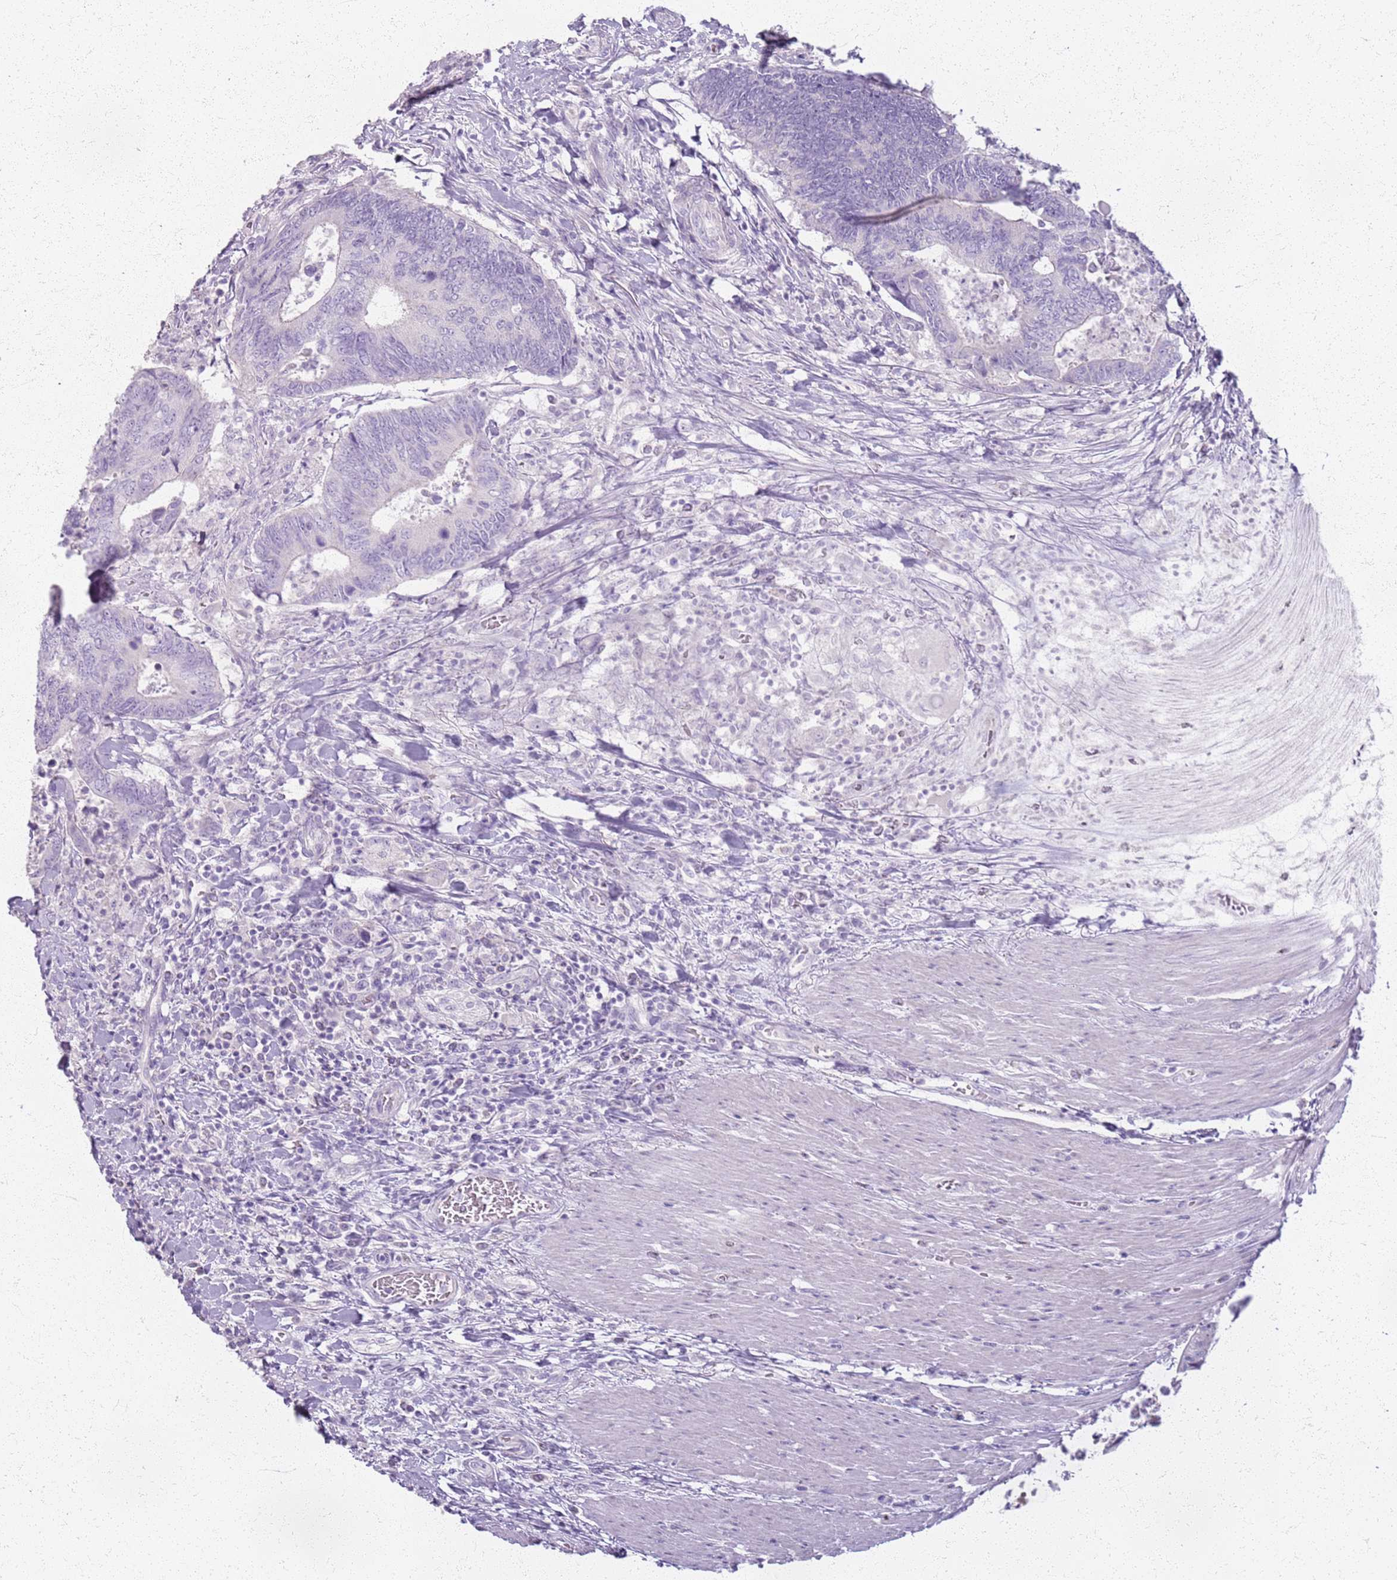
{"staining": {"intensity": "negative", "quantity": "none", "location": "none"}, "tissue": "colorectal cancer", "cell_type": "Tumor cells", "image_type": "cancer", "snomed": [{"axis": "morphology", "description": "Adenocarcinoma, NOS"}, {"axis": "topography", "description": "Colon"}], "caption": "Immunohistochemistry (IHC) micrograph of neoplastic tissue: adenocarcinoma (colorectal) stained with DAB shows no significant protein staining in tumor cells.", "gene": "CSRP3", "patient": {"sex": "male", "age": 87}}